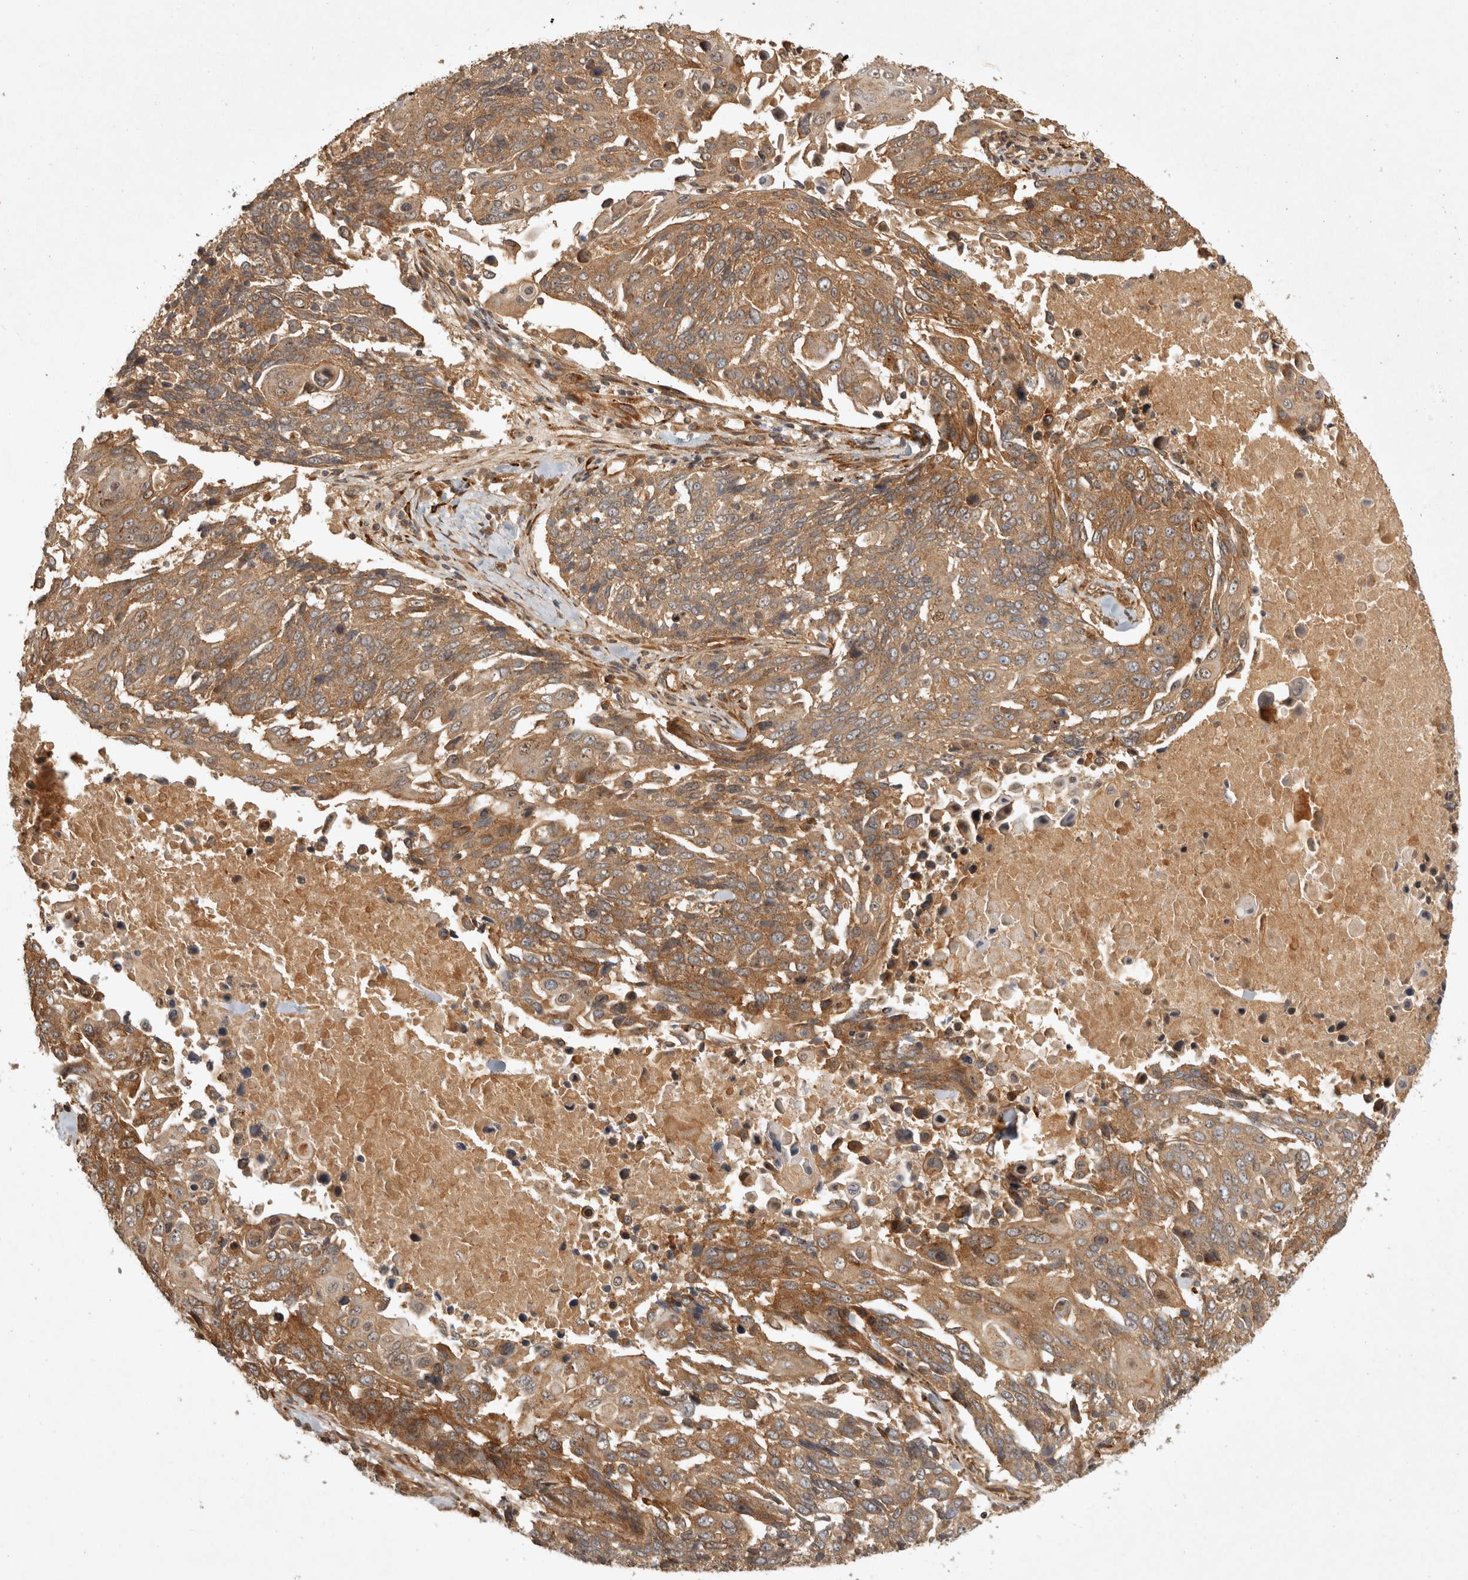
{"staining": {"intensity": "moderate", "quantity": ">75%", "location": "cytoplasmic/membranous"}, "tissue": "lung cancer", "cell_type": "Tumor cells", "image_type": "cancer", "snomed": [{"axis": "morphology", "description": "Squamous cell carcinoma, NOS"}, {"axis": "topography", "description": "Lung"}], "caption": "Squamous cell carcinoma (lung) stained for a protein (brown) reveals moderate cytoplasmic/membranous positive staining in about >75% of tumor cells.", "gene": "CAMSAP2", "patient": {"sex": "male", "age": 66}}